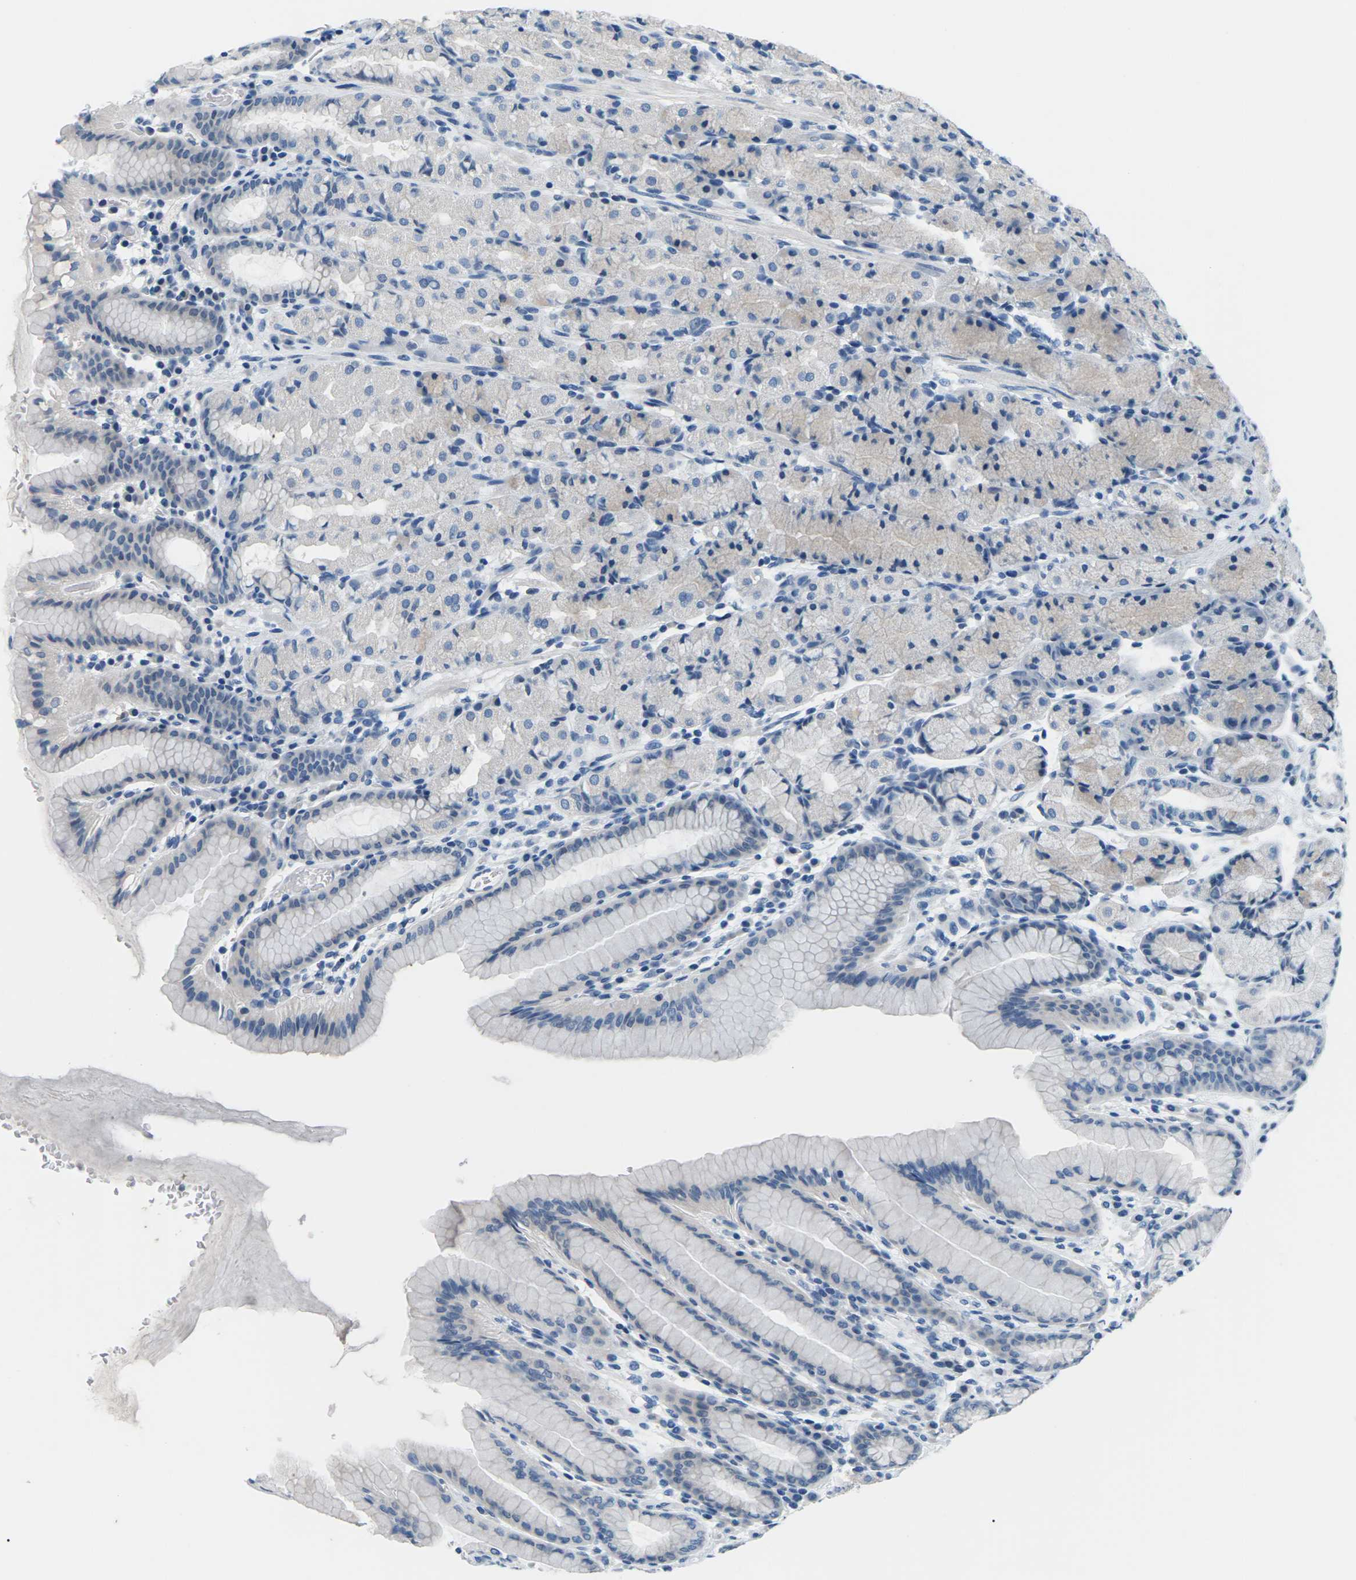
{"staining": {"intensity": "weak", "quantity": "<25%", "location": "cytoplasmic/membranous"}, "tissue": "stomach", "cell_type": "Glandular cells", "image_type": "normal", "snomed": [{"axis": "morphology", "description": "Normal tissue, NOS"}, {"axis": "topography", "description": "Stomach, upper"}], "caption": "This photomicrograph is of normal stomach stained with IHC to label a protein in brown with the nuclei are counter-stained blue. There is no expression in glandular cells. (DAB IHC, high magnification).", "gene": "UMOD", "patient": {"sex": "male", "age": 68}}